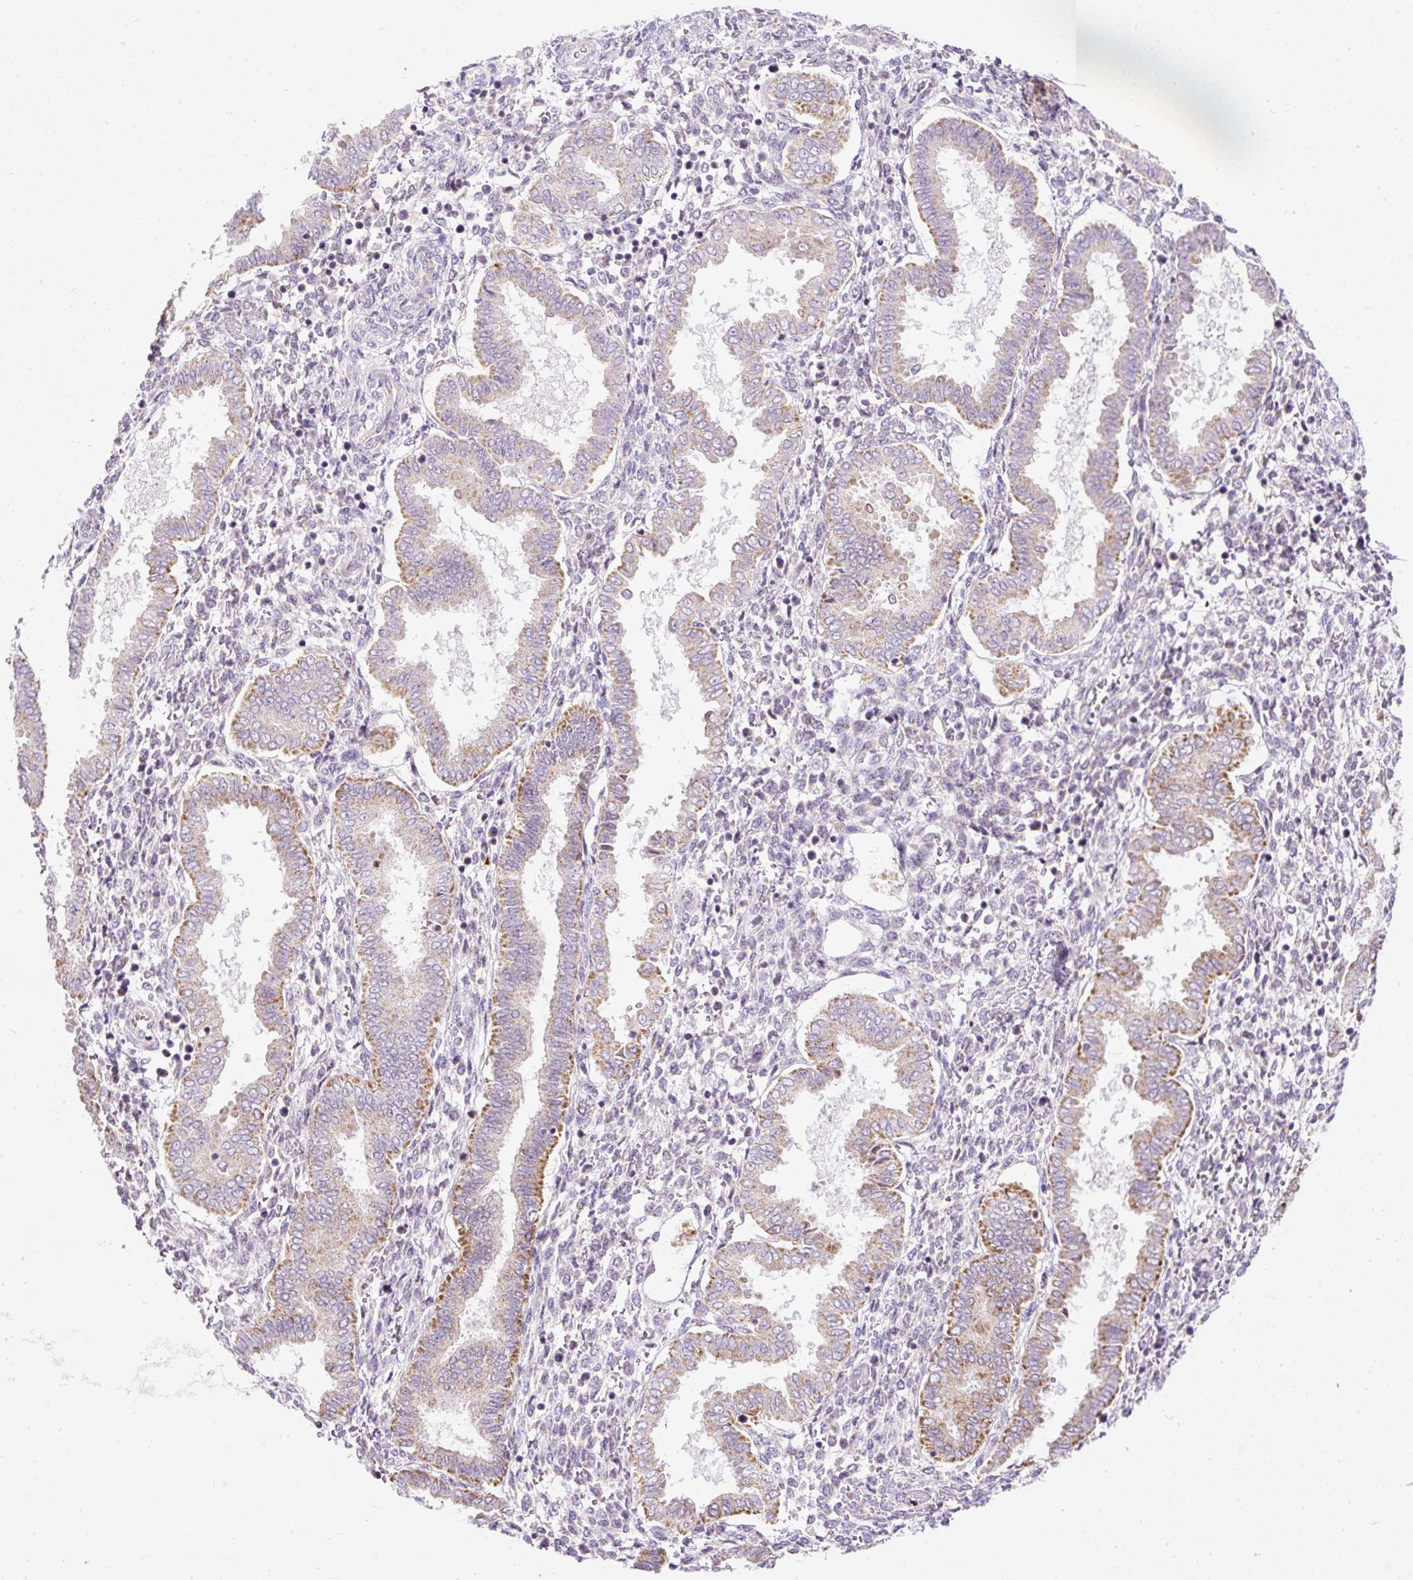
{"staining": {"intensity": "negative", "quantity": "none", "location": "none"}, "tissue": "endometrium", "cell_type": "Cells in endometrial stroma", "image_type": "normal", "snomed": [{"axis": "morphology", "description": "Normal tissue, NOS"}, {"axis": "topography", "description": "Endometrium"}], "caption": "High magnification brightfield microscopy of benign endometrium stained with DAB (brown) and counterstained with hematoxylin (blue): cells in endometrial stroma show no significant positivity. (Stains: DAB (3,3'-diaminobenzidine) immunohistochemistry with hematoxylin counter stain, Microscopy: brightfield microscopy at high magnification).", "gene": "FMC1", "patient": {"sex": "female", "age": 24}}